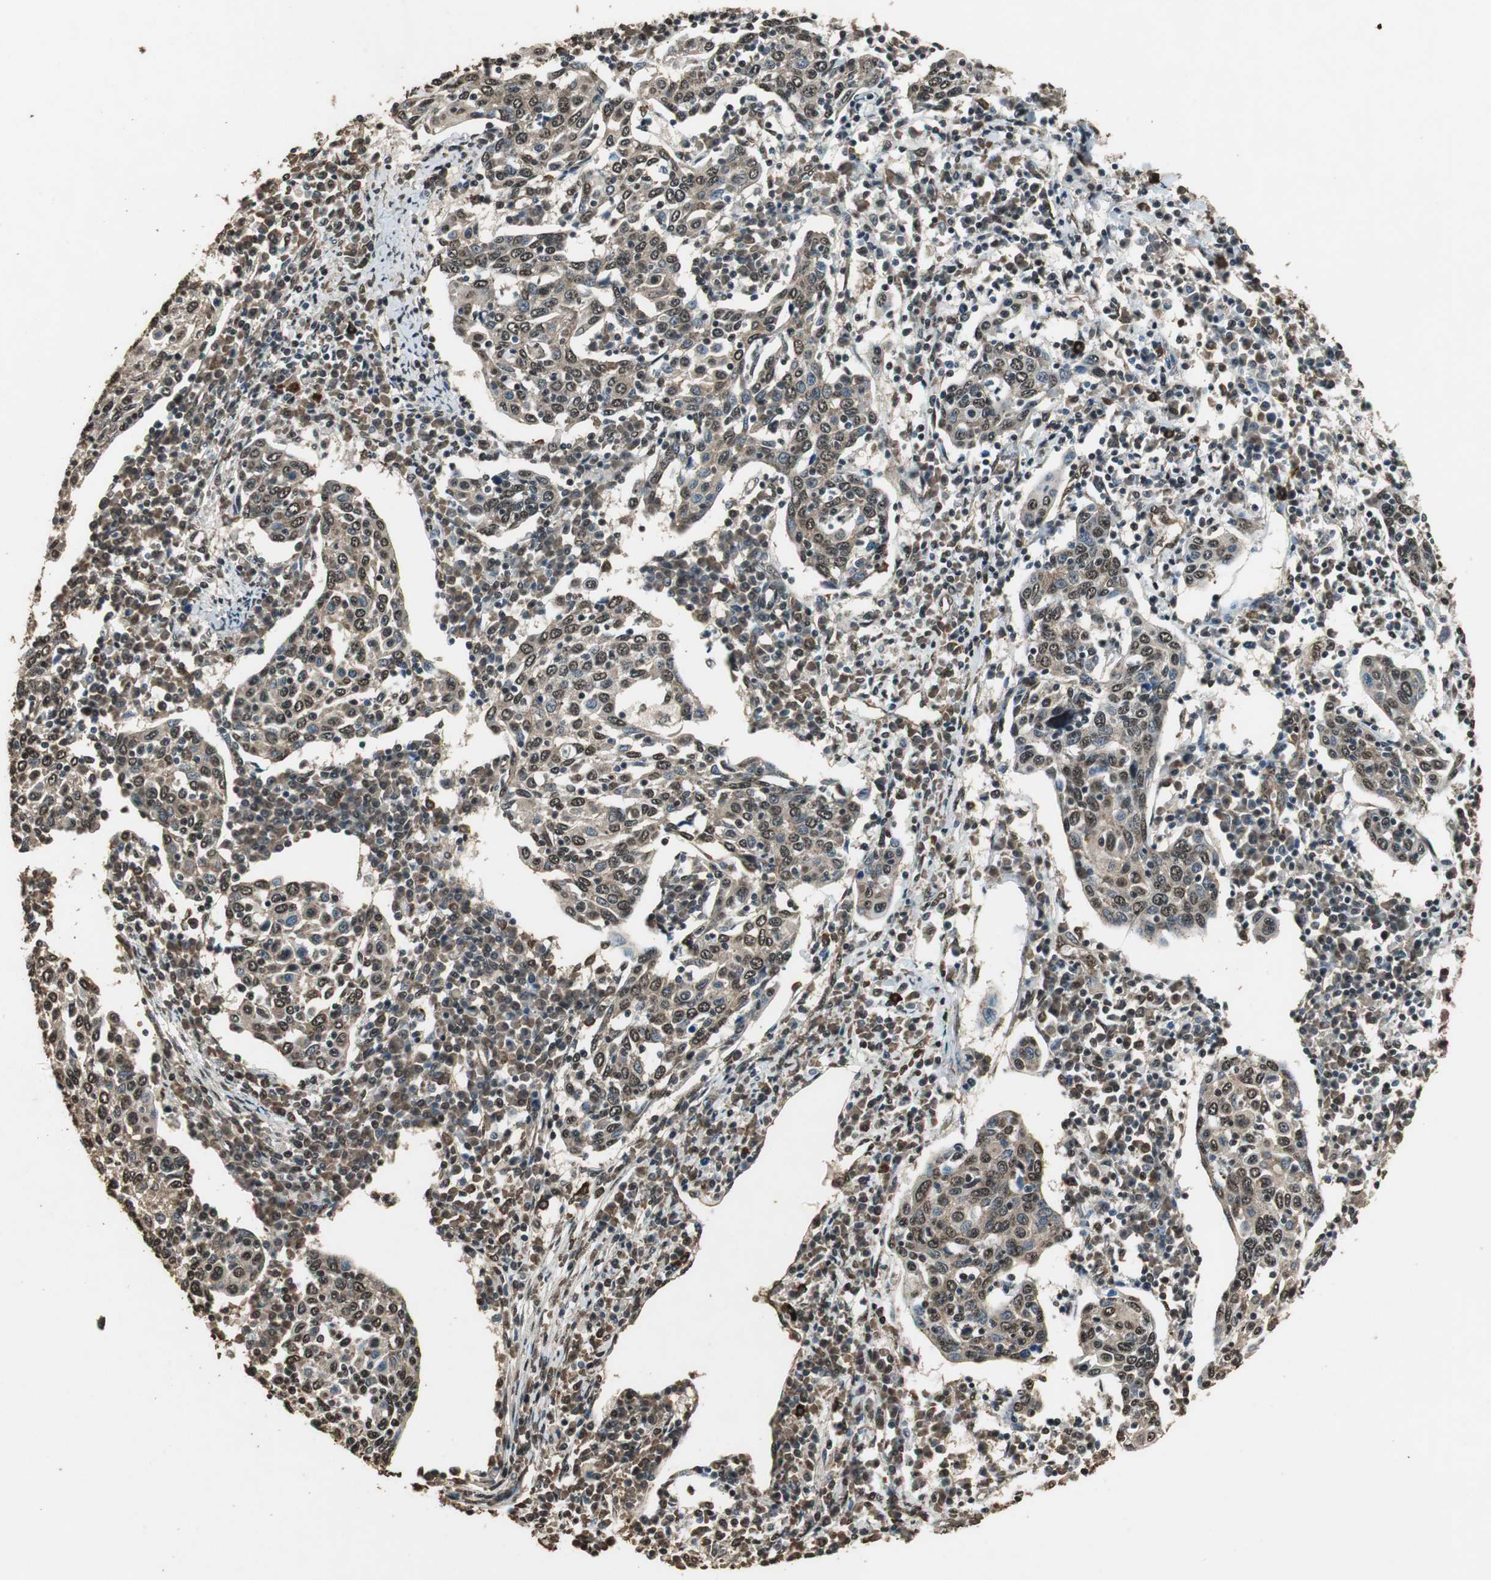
{"staining": {"intensity": "moderate", "quantity": ">75%", "location": "cytoplasmic/membranous,nuclear"}, "tissue": "cervical cancer", "cell_type": "Tumor cells", "image_type": "cancer", "snomed": [{"axis": "morphology", "description": "Squamous cell carcinoma, NOS"}, {"axis": "topography", "description": "Cervix"}], "caption": "Moderate cytoplasmic/membranous and nuclear expression is identified in about >75% of tumor cells in cervical squamous cell carcinoma.", "gene": "PPP1R13B", "patient": {"sex": "female", "age": 40}}